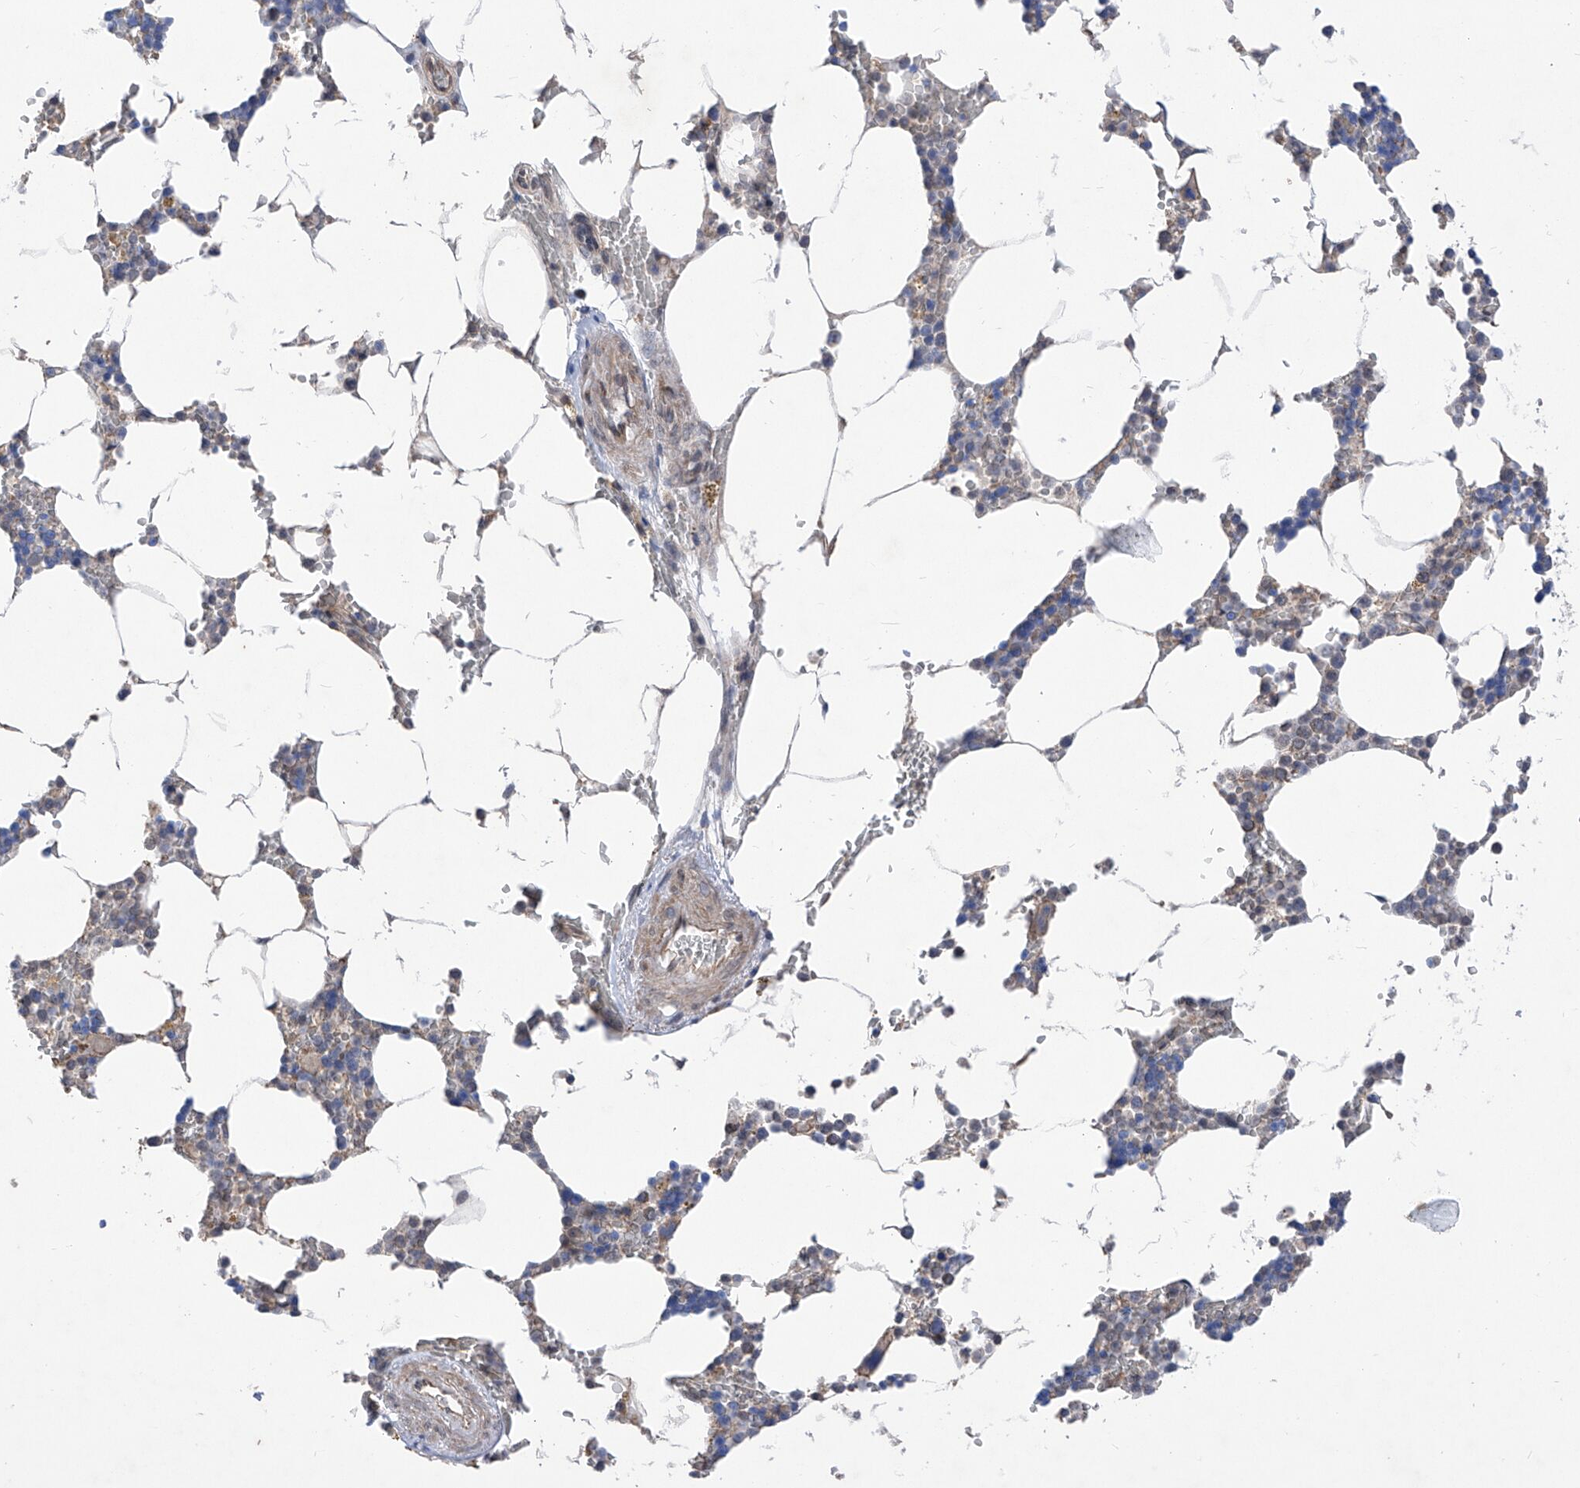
{"staining": {"intensity": "moderate", "quantity": "<25%", "location": "cytoplasmic/membranous"}, "tissue": "bone marrow", "cell_type": "Hematopoietic cells", "image_type": "normal", "snomed": [{"axis": "morphology", "description": "Normal tissue, NOS"}, {"axis": "topography", "description": "Bone marrow"}], "caption": "About <25% of hematopoietic cells in unremarkable human bone marrow demonstrate moderate cytoplasmic/membranous protein expression as visualized by brown immunohistochemical staining.", "gene": "KIFC2", "patient": {"sex": "male", "age": 70}}